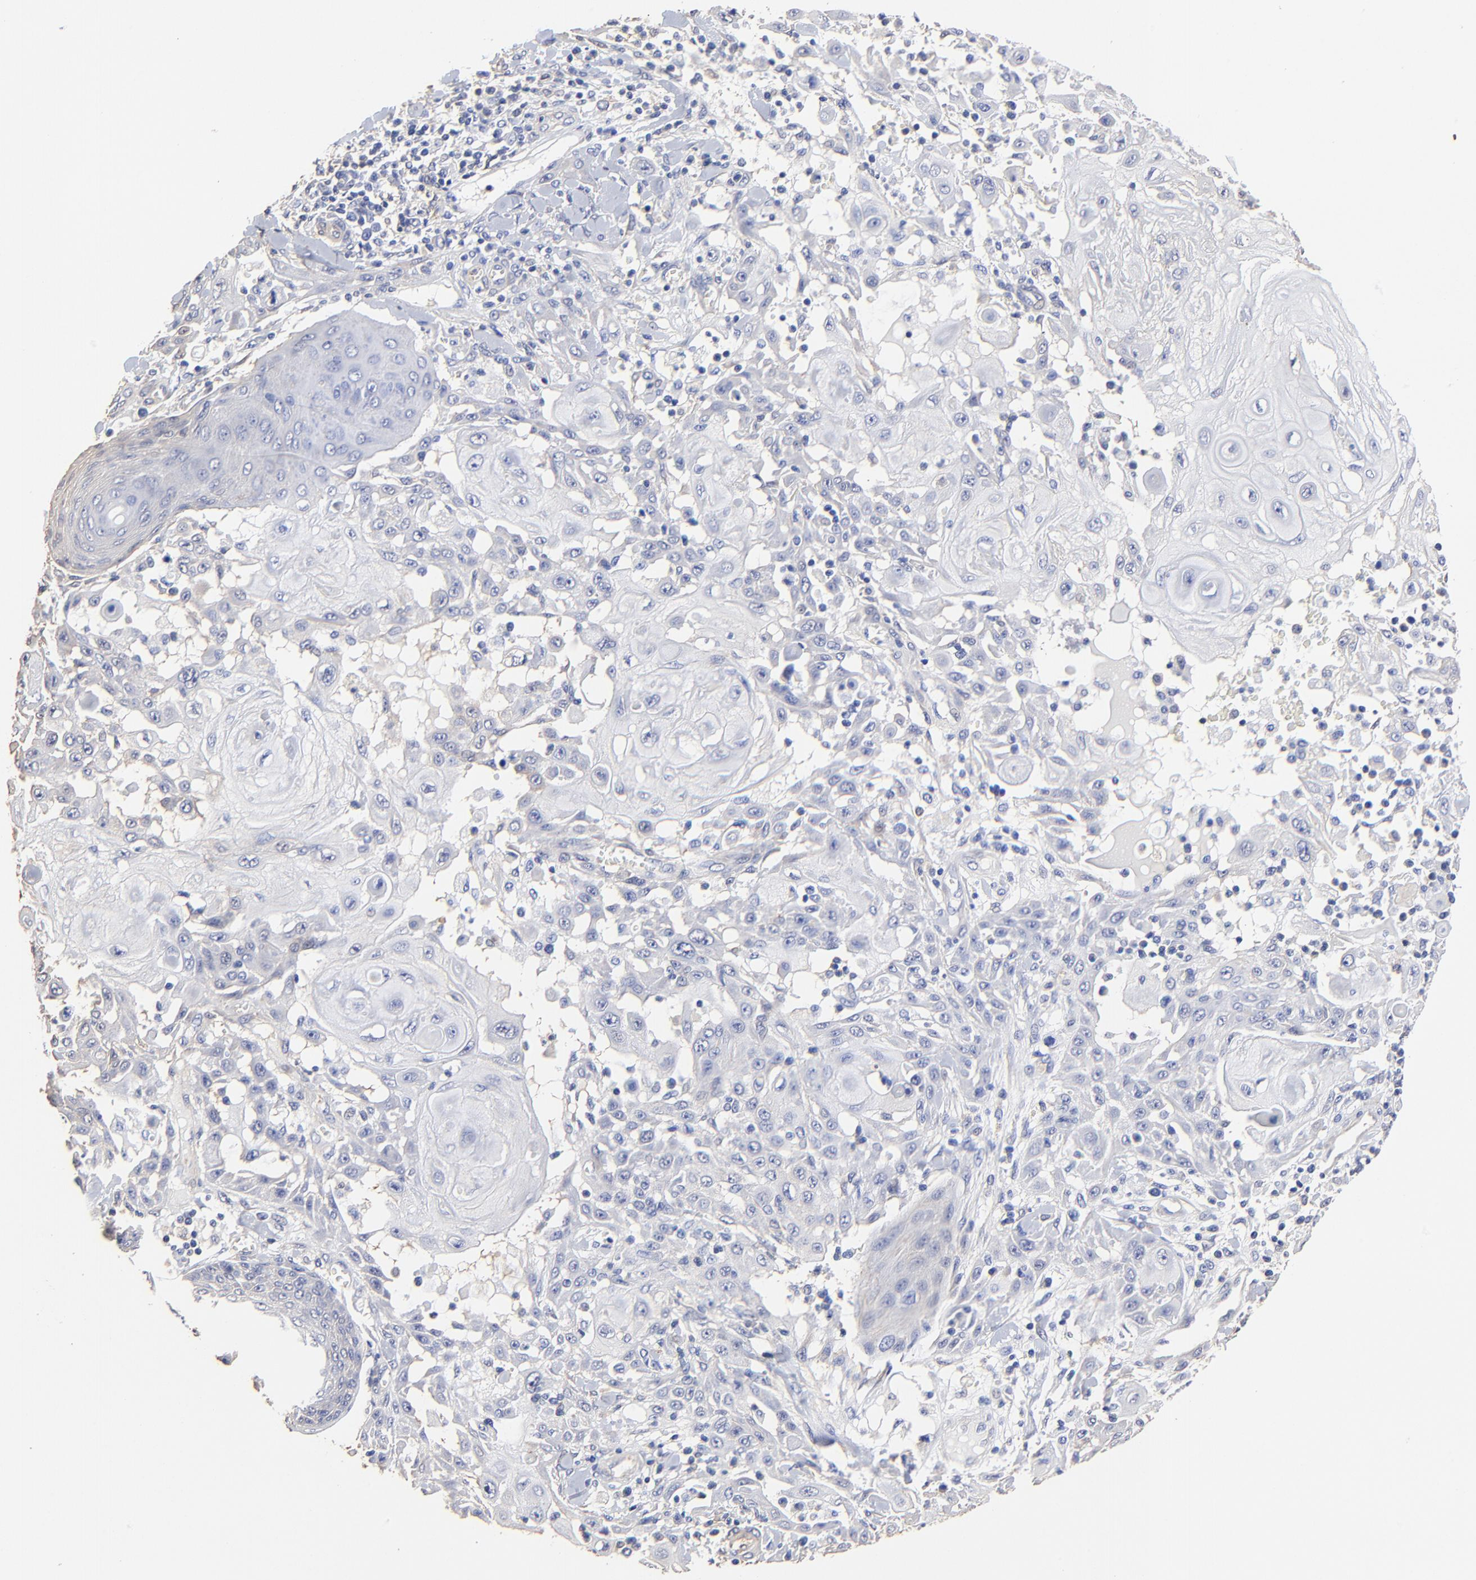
{"staining": {"intensity": "negative", "quantity": "none", "location": "none"}, "tissue": "skin cancer", "cell_type": "Tumor cells", "image_type": "cancer", "snomed": [{"axis": "morphology", "description": "Squamous cell carcinoma, NOS"}, {"axis": "topography", "description": "Skin"}], "caption": "The image exhibits no significant expression in tumor cells of skin squamous cell carcinoma.", "gene": "TAGLN2", "patient": {"sex": "male", "age": 24}}